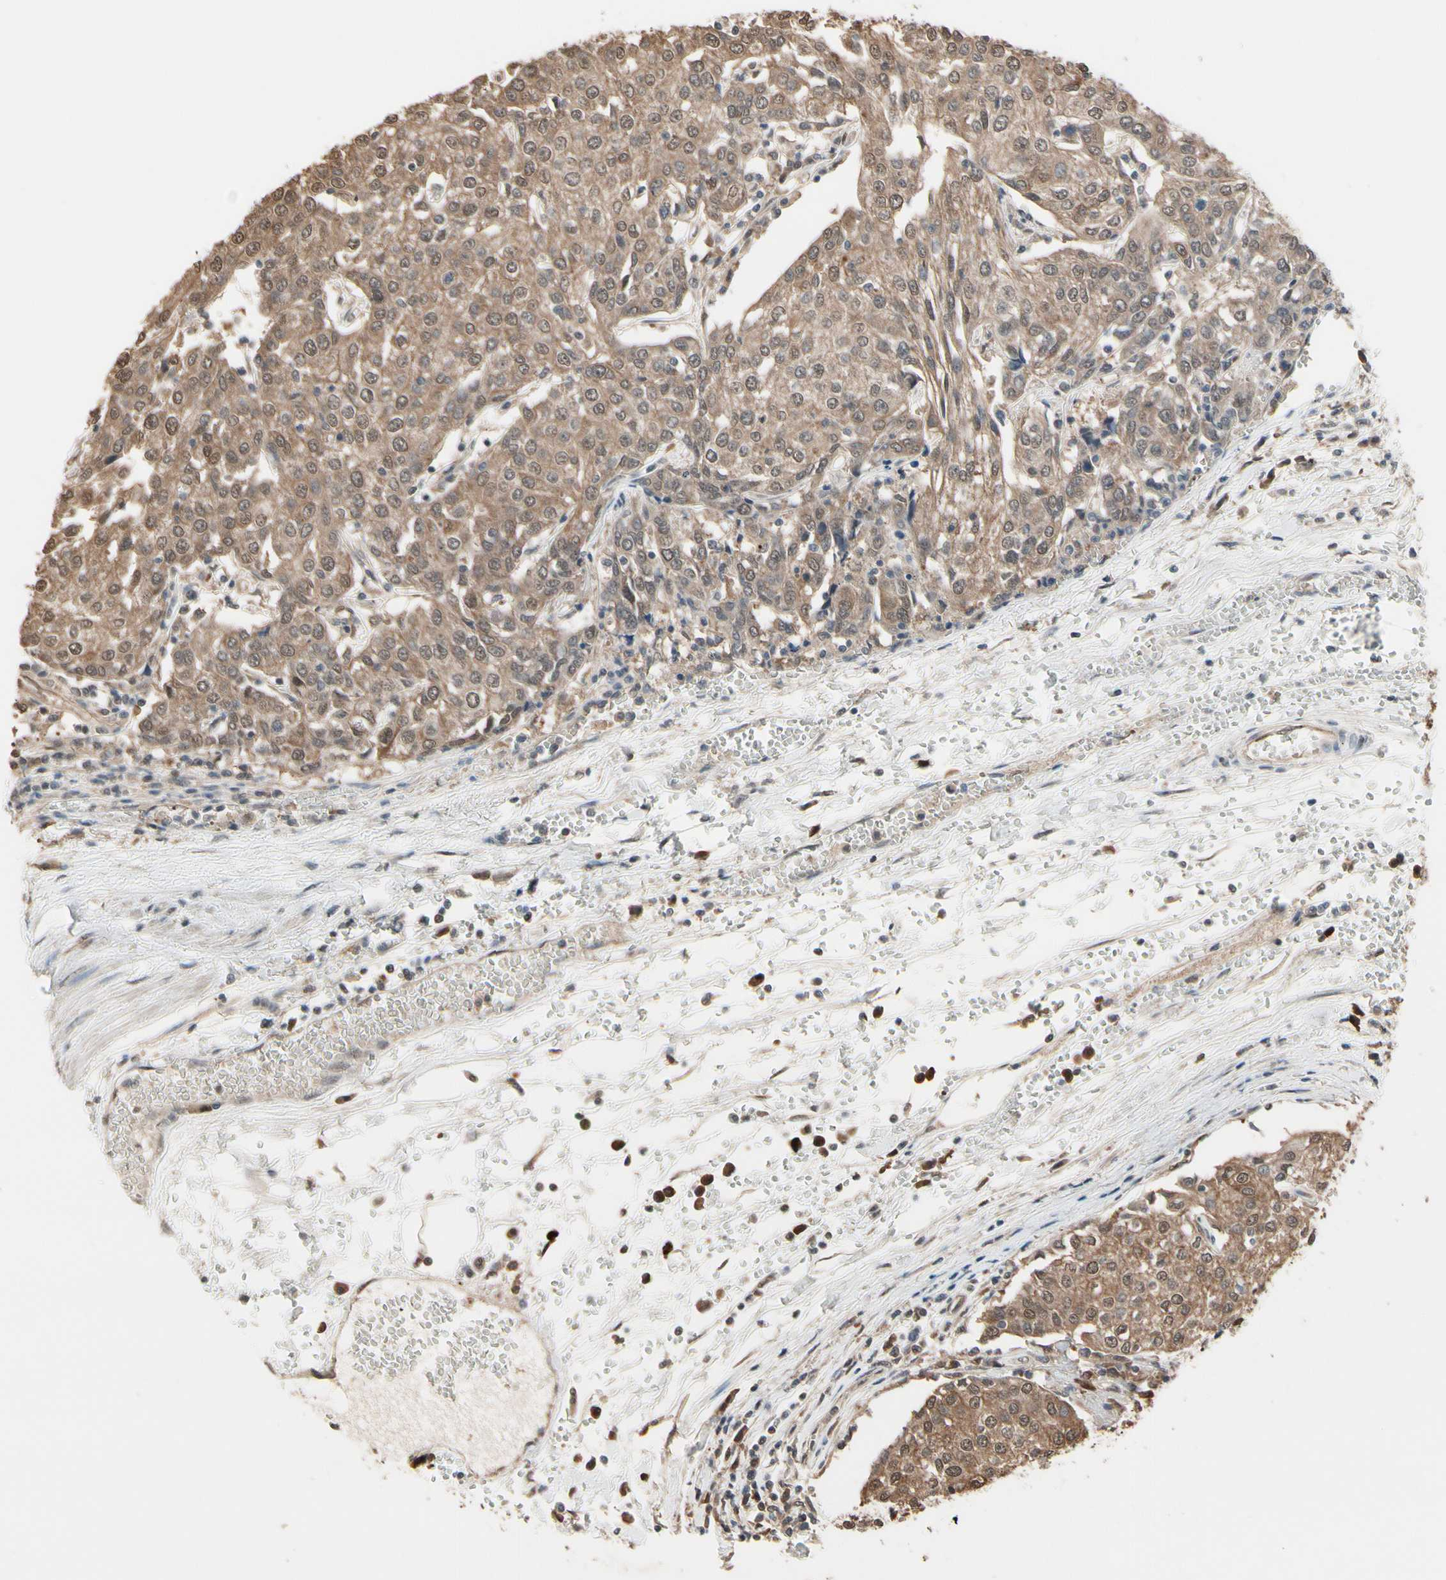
{"staining": {"intensity": "moderate", "quantity": ">75%", "location": "cytoplasmic/membranous,nuclear"}, "tissue": "urothelial cancer", "cell_type": "Tumor cells", "image_type": "cancer", "snomed": [{"axis": "morphology", "description": "Urothelial carcinoma, High grade"}, {"axis": "topography", "description": "Urinary bladder"}], "caption": "Immunohistochemistry image of high-grade urothelial carcinoma stained for a protein (brown), which displays medium levels of moderate cytoplasmic/membranous and nuclear positivity in about >75% of tumor cells.", "gene": "PNPLA7", "patient": {"sex": "female", "age": 85}}